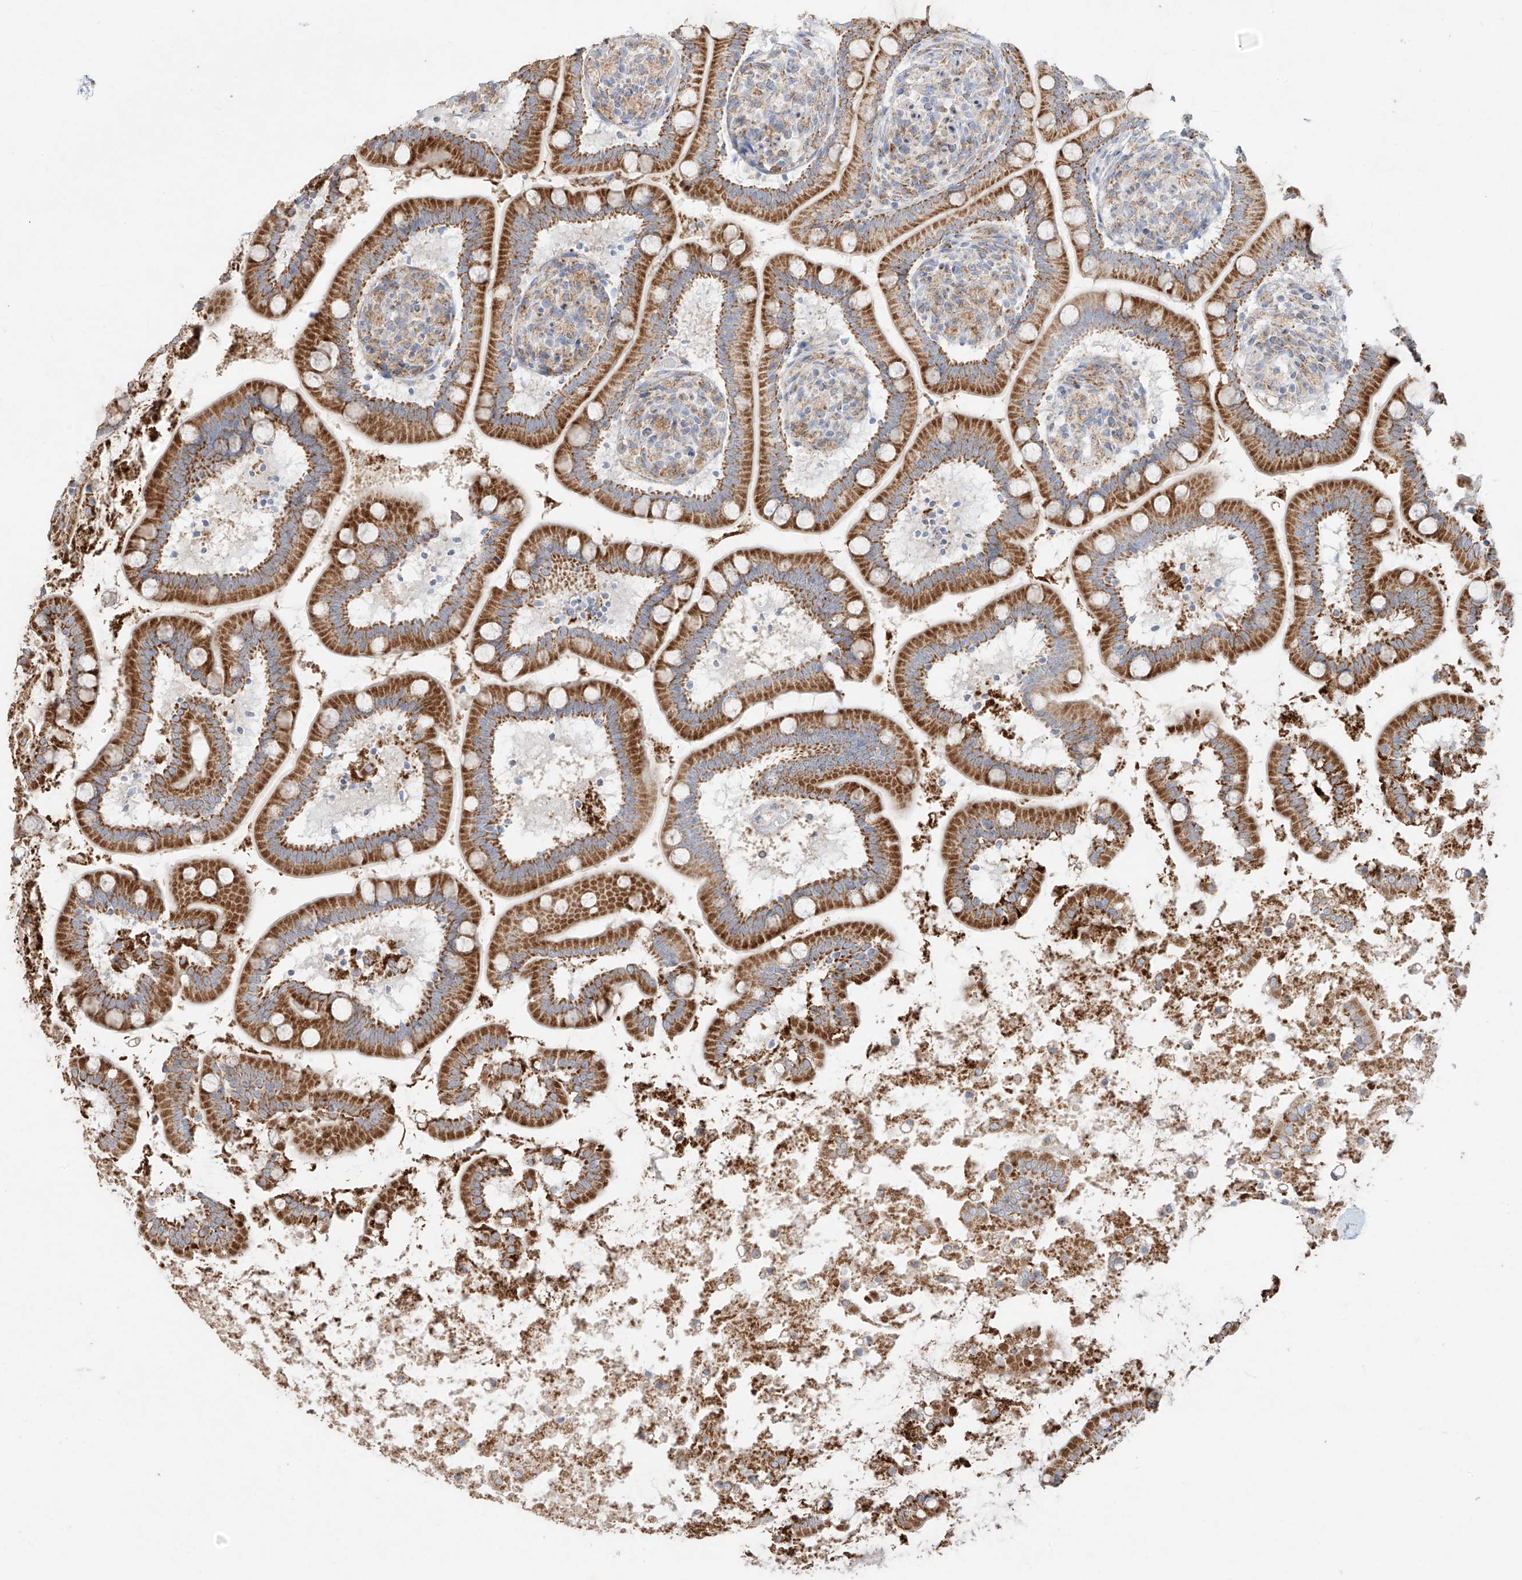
{"staining": {"intensity": "strong", "quantity": ">75%", "location": "cytoplasmic/membranous"}, "tissue": "small intestine", "cell_type": "Glandular cells", "image_type": "normal", "snomed": [{"axis": "morphology", "description": "Normal tissue, NOS"}, {"axis": "topography", "description": "Small intestine"}], "caption": "Protein expression analysis of benign human small intestine reveals strong cytoplasmic/membranous staining in approximately >75% of glandular cells. The protein of interest is shown in brown color, while the nuclei are stained blue.", "gene": "COLGALT2", "patient": {"sex": "female", "age": 64}}